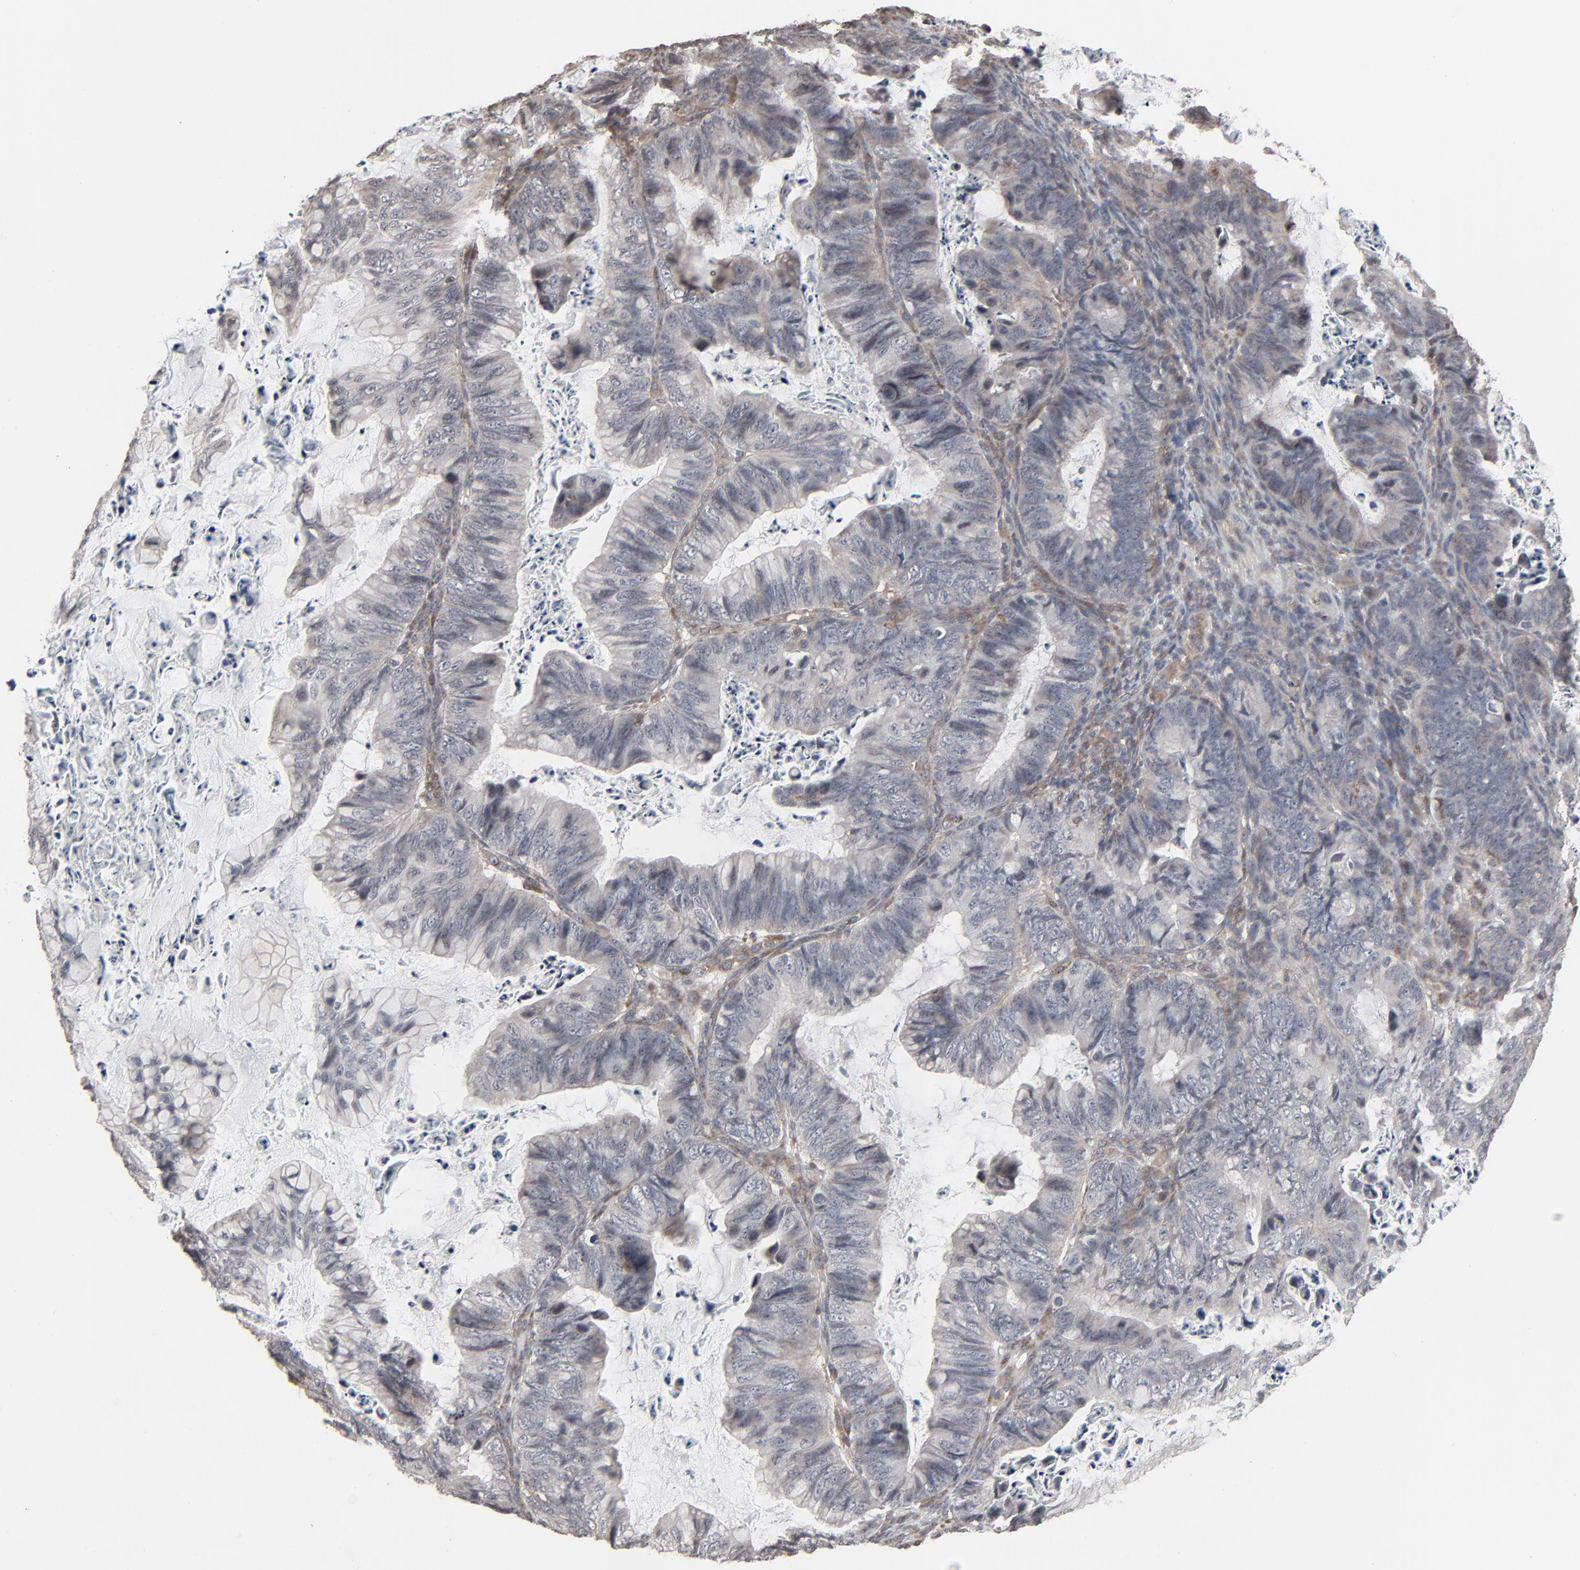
{"staining": {"intensity": "weak", "quantity": "<25%", "location": "cytoplasmic/membranous"}, "tissue": "ovarian cancer", "cell_type": "Tumor cells", "image_type": "cancer", "snomed": [{"axis": "morphology", "description": "Cystadenocarcinoma, mucinous, NOS"}, {"axis": "topography", "description": "Ovary"}], "caption": "Ovarian cancer (mucinous cystadenocarcinoma) was stained to show a protein in brown. There is no significant staining in tumor cells.", "gene": "CTNND1", "patient": {"sex": "female", "age": 36}}